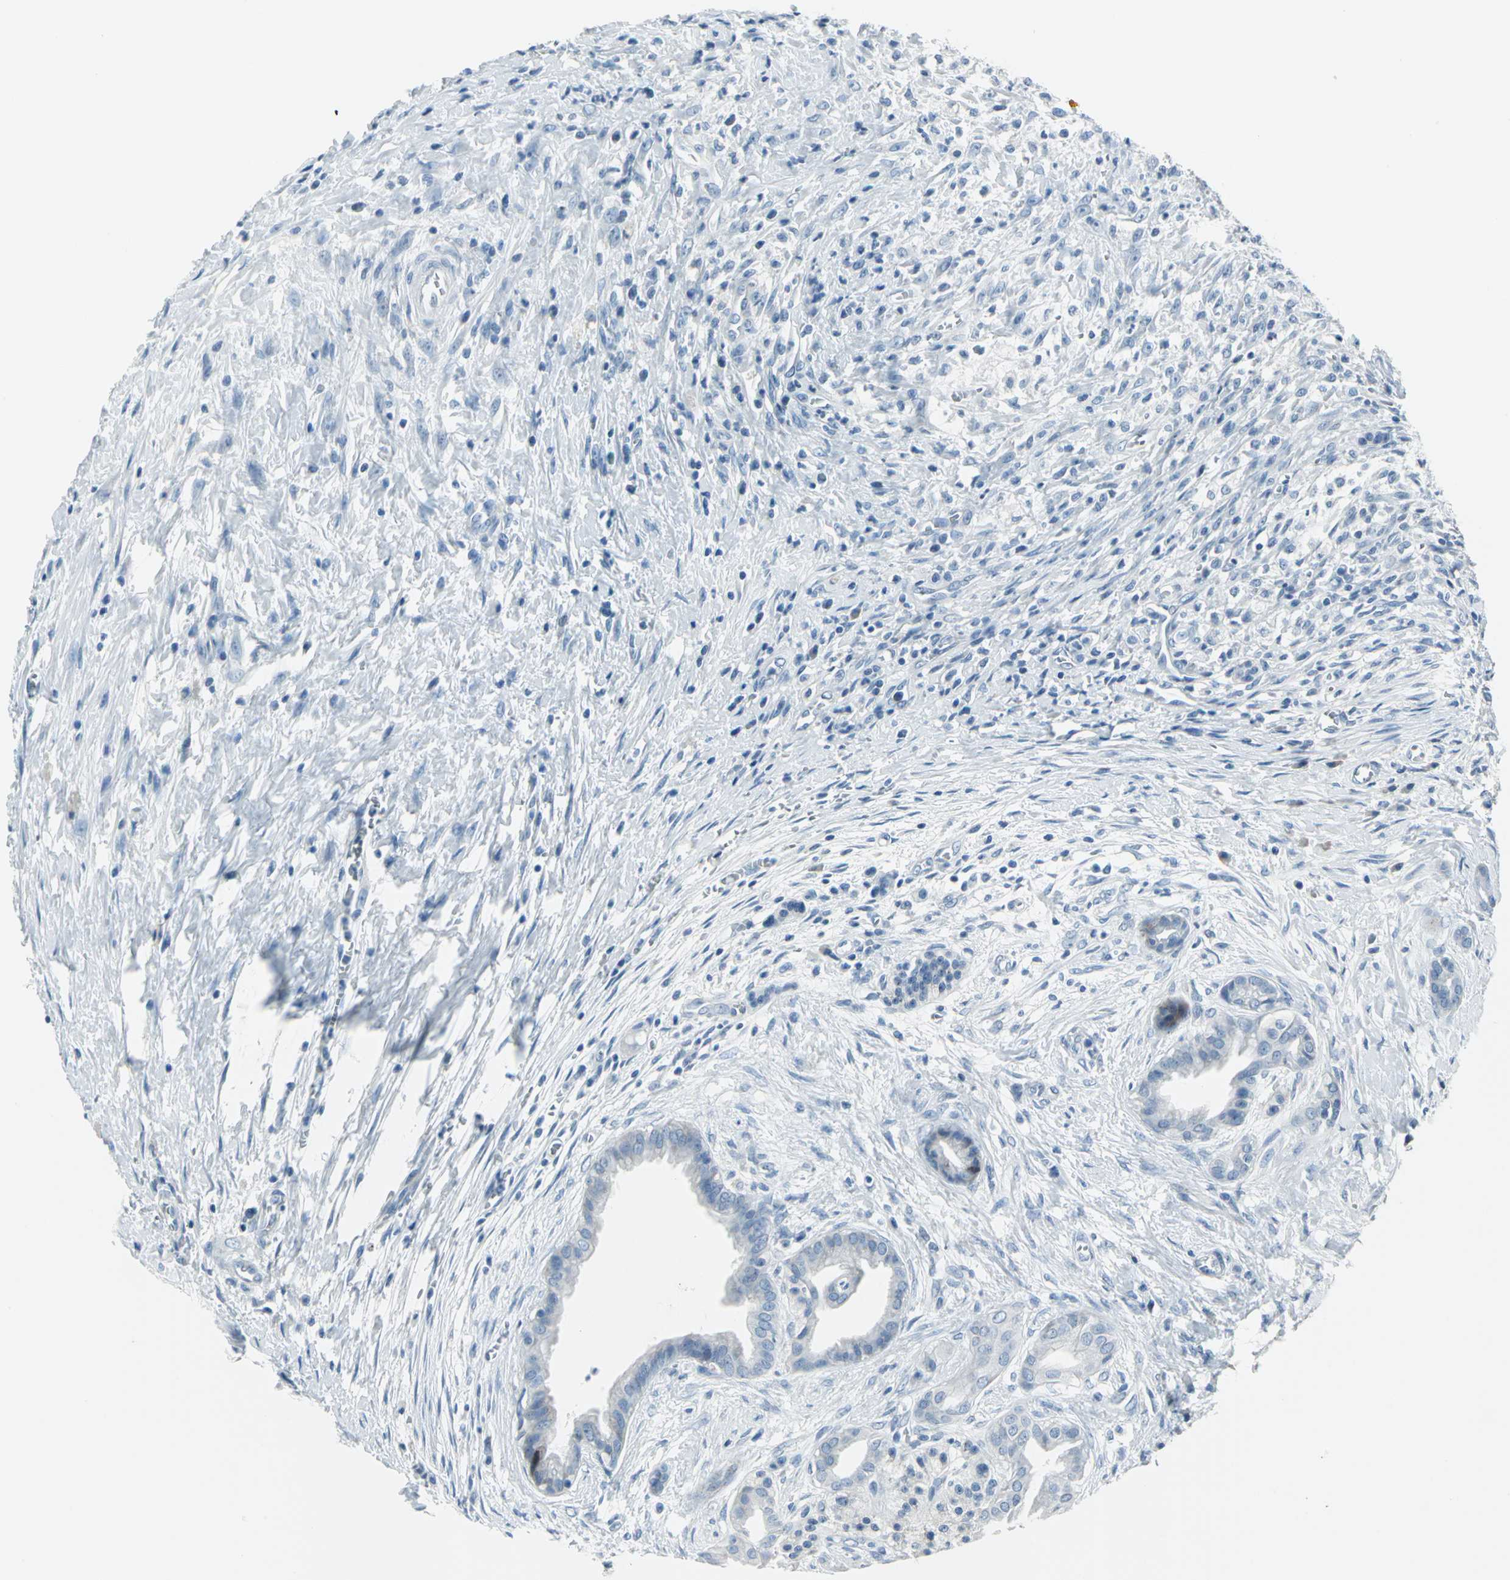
{"staining": {"intensity": "negative", "quantity": "none", "location": "none"}, "tissue": "pancreatic cancer", "cell_type": "Tumor cells", "image_type": "cancer", "snomed": [{"axis": "morphology", "description": "Adenocarcinoma, NOS"}, {"axis": "topography", "description": "Pancreas"}], "caption": "DAB immunohistochemical staining of human adenocarcinoma (pancreatic) exhibits no significant expression in tumor cells.", "gene": "DNAI2", "patient": {"sex": "male", "age": 59}}